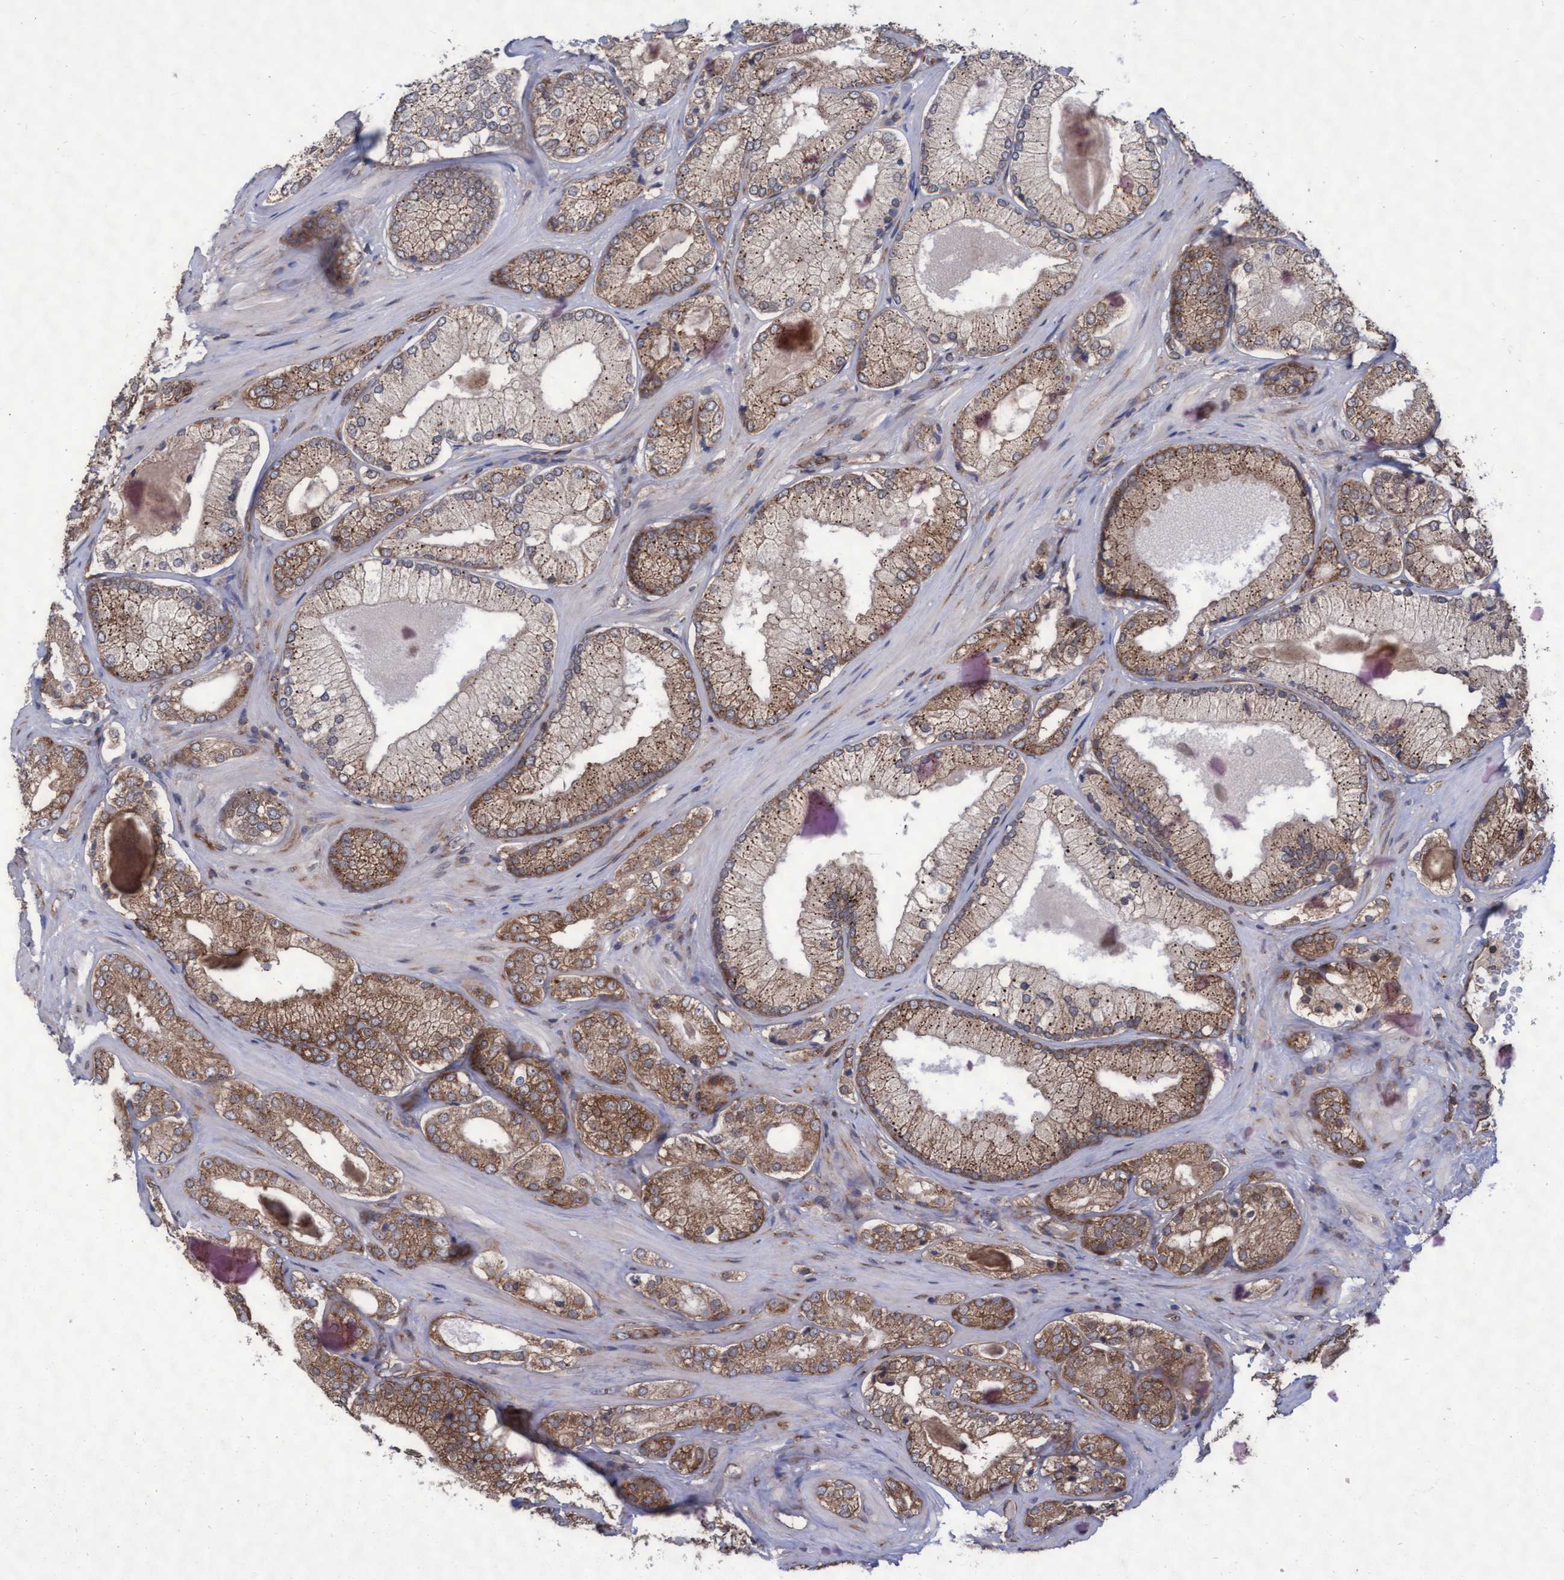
{"staining": {"intensity": "moderate", "quantity": "25%-75%", "location": "cytoplasmic/membranous"}, "tissue": "prostate cancer", "cell_type": "Tumor cells", "image_type": "cancer", "snomed": [{"axis": "morphology", "description": "Adenocarcinoma, Low grade"}, {"axis": "topography", "description": "Prostate"}], "caption": "IHC image of prostate cancer (low-grade adenocarcinoma) stained for a protein (brown), which displays medium levels of moderate cytoplasmic/membranous staining in approximately 25%-75% of tumor cells.", "gene": "ABCF2", "patient": {"sex": "male", "age": 65}}